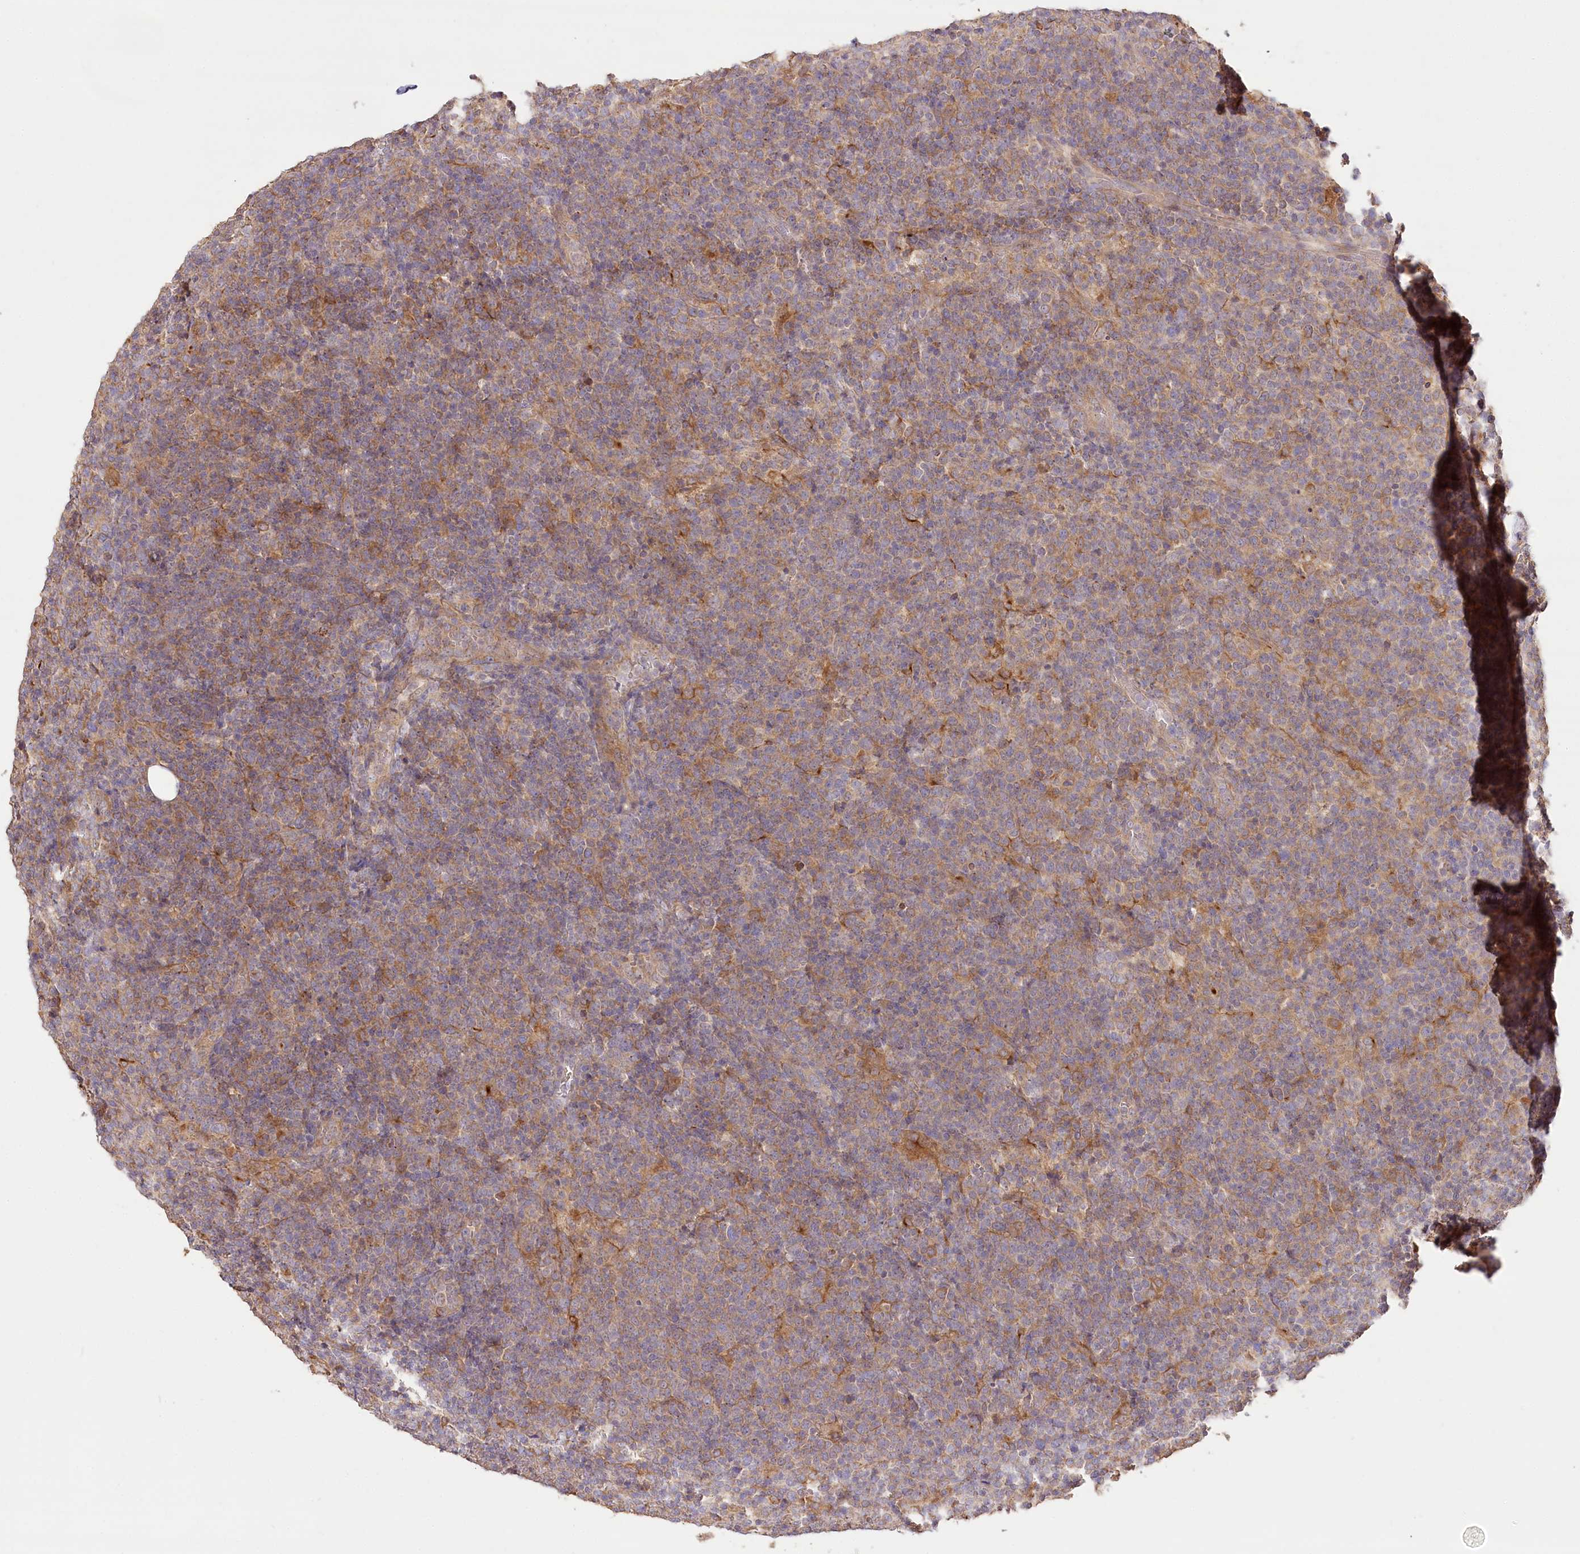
{"staining": {"intensity": "moderate", "quantity": "25%-75%", "location": "cytoplasmic/membranous"}, "tissue": "lymphoma", "cell_type": "Tumor cells", "image_type": "cancer", "snomed": [{"axis": "morphology", "description": "Malignant lymphoma, non-Hodgkin's type, High grade"}, {"axis": "topography", "description": "Lymph node"}], "caption": "The immunohistochemical stain labels moderate cytoplasmic/membranous expression in tumor cells of malignant lymphoma, non-Hodgkin's type (high-grade) tissue.", "gene": "DMXL1", "patient": {"sex": "male", "age": 61}}